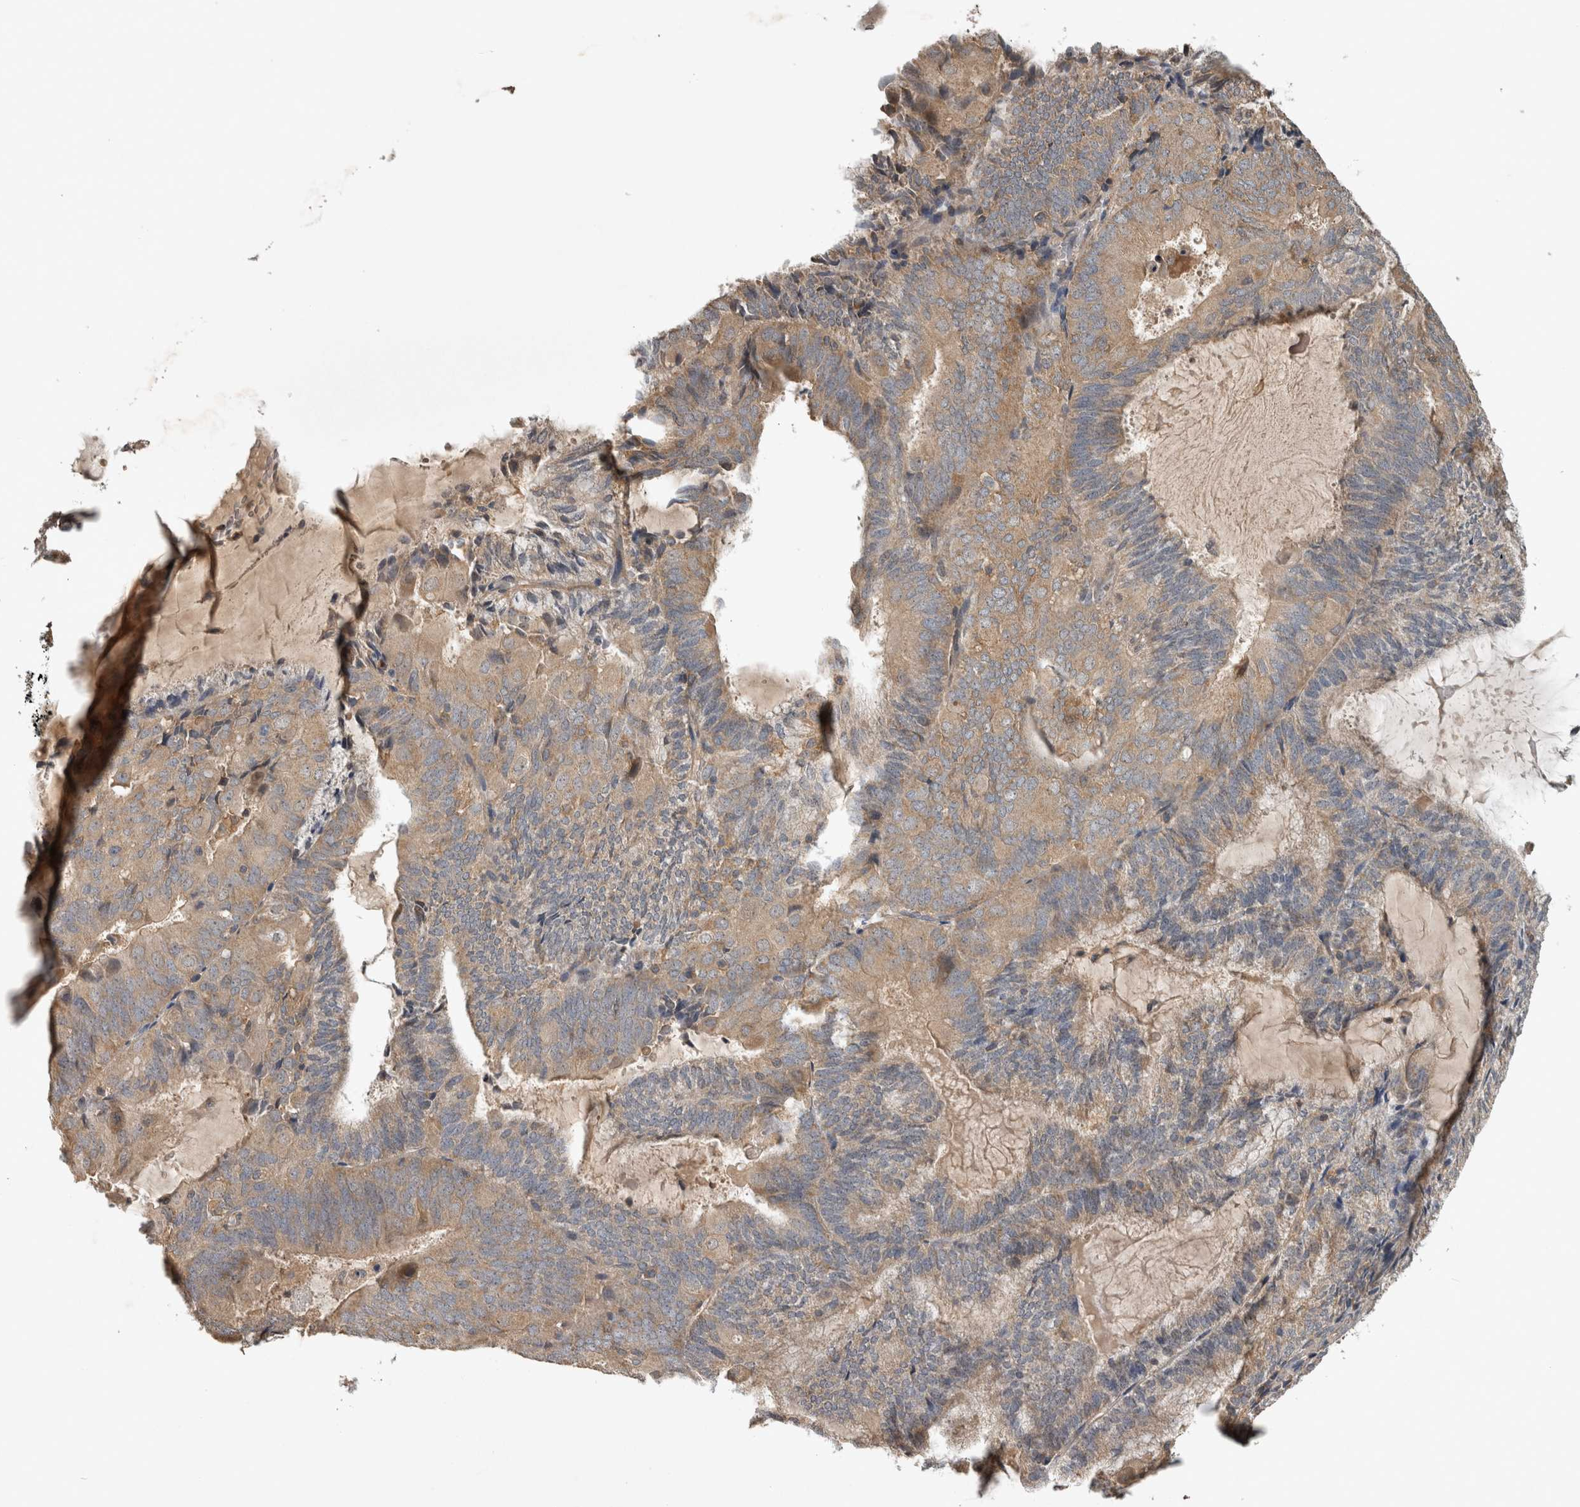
{"staining": {"intensity": "weak", "quantity": ">75%", "location": "cytoplasmic/membranous"}, "tissue": "endometrial cancer", "cell_type": "Tumor cells", "image_type": "cancer", "snomed": [{"axis": "morphology", "description": "Adenocarcinoma, NOS"}, {"axis": "topography", "description": "Endometrium"}], "caption": "Endometrial cancer stained with a brown dye exhibits weak cytoplasmic/membranous positive positivity in about >75% of tumor cells.", "gene": "TRMT61B", "patient": {"sex": "female", "age": 81}}